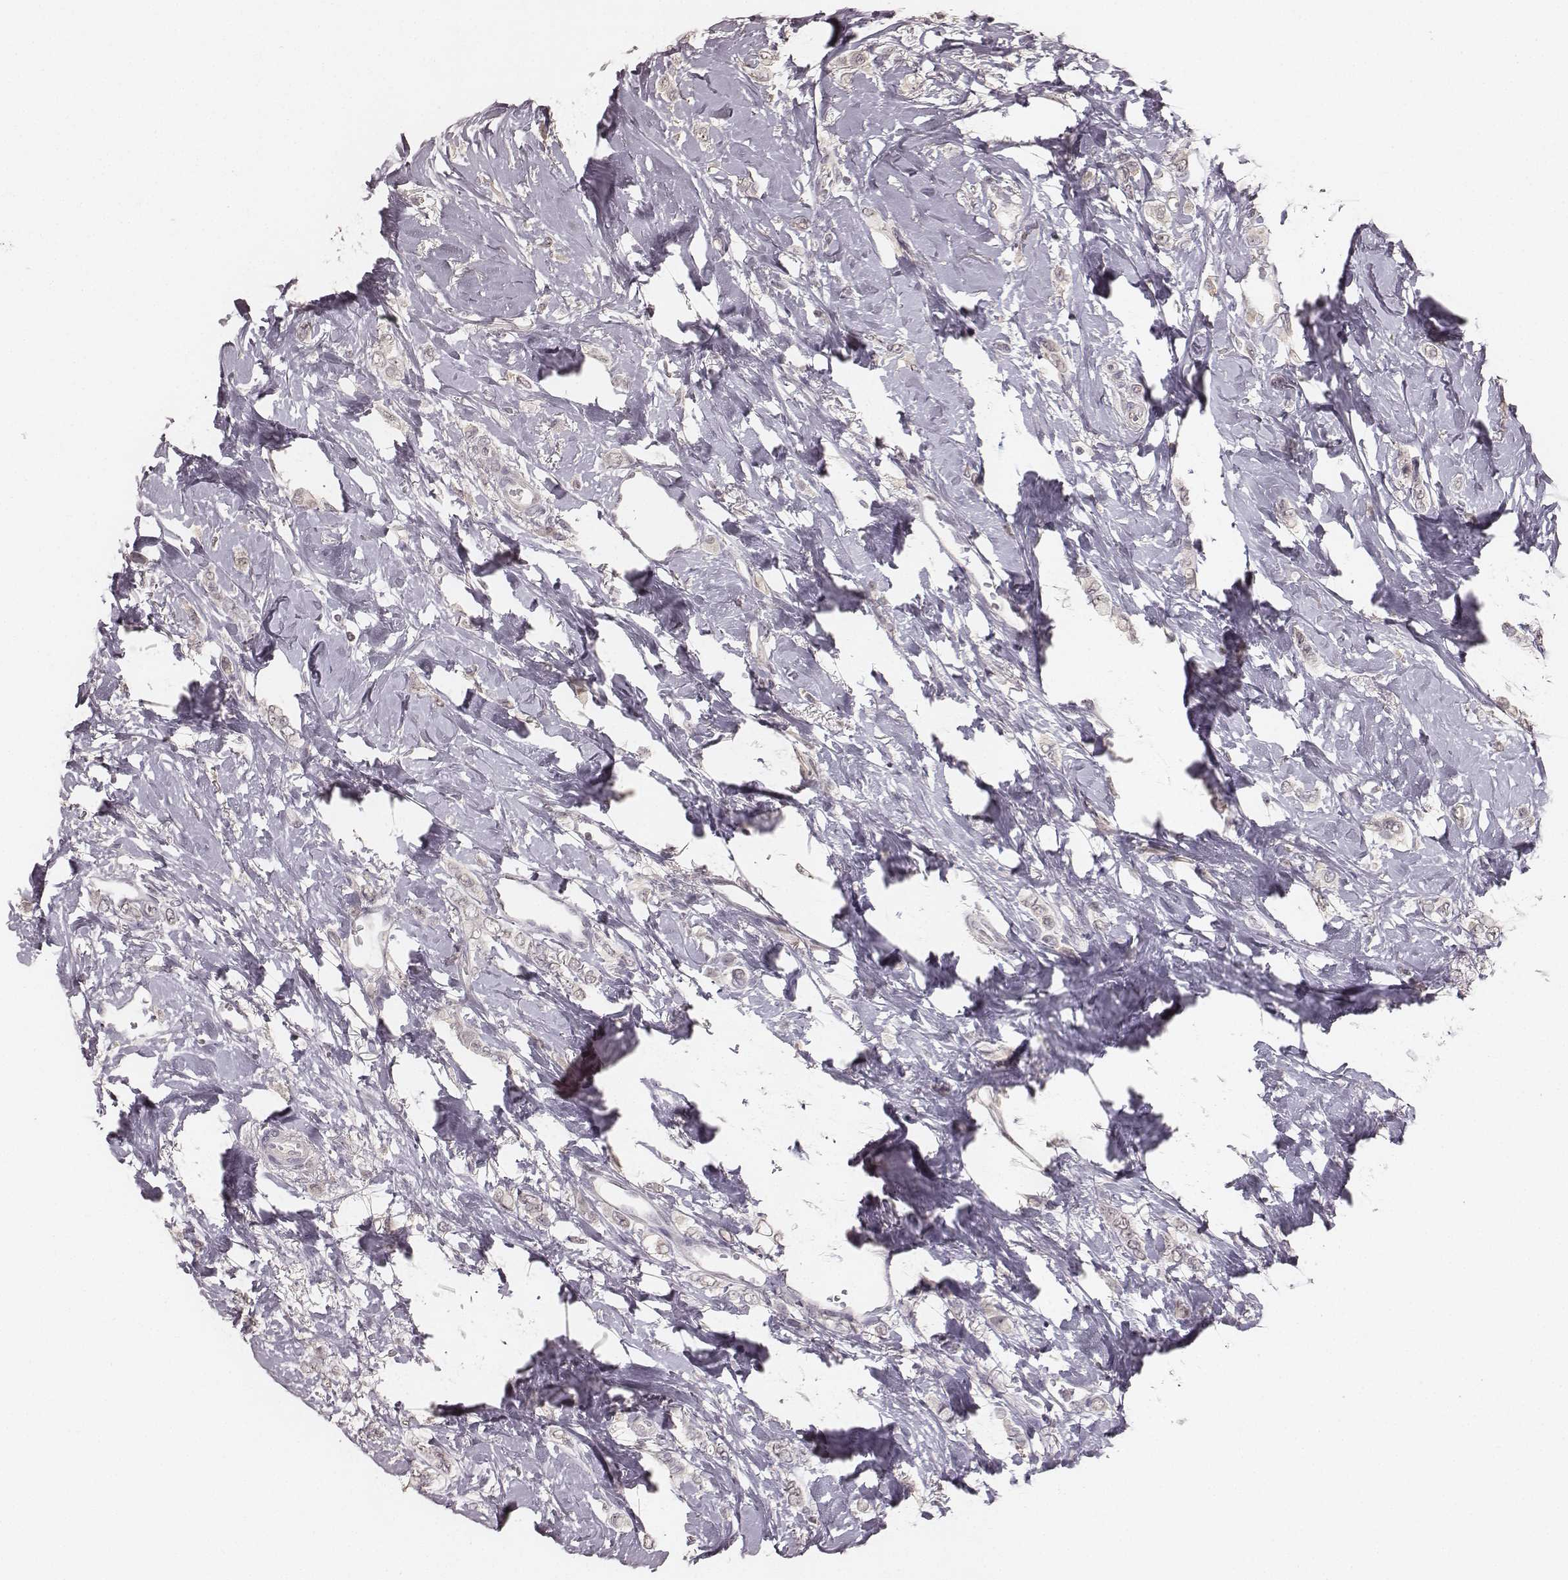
{"staining": {"intensity": "negative", "quantity": "none", "location": "none"}, "tissue": "breast cancer", "cell_type": "Tumor cells", "image_type": "cancer", "snomed": [{"axis": "morphology", "description": "Lobular carcinoma"}, {"axis": "topography", "description": "Breast"}], "caption": "Tumor cells show no significant staining in breast cancer (lobular carcinoma).", "gene": "LY6K", "patient": {"sex": "female", "age": 66}}